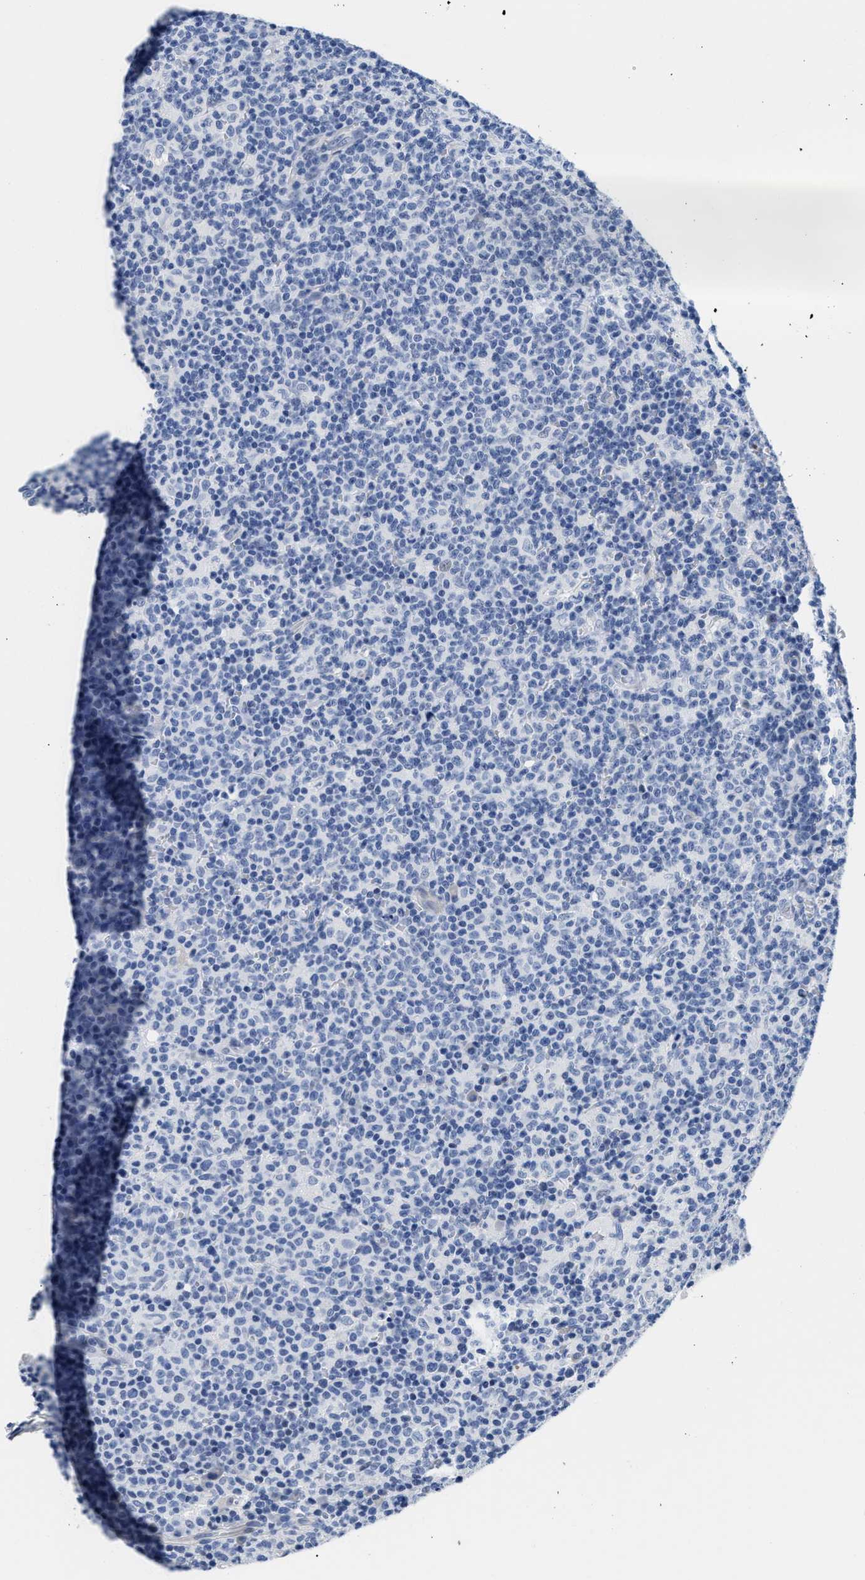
{"staining": {"intensity": "negative", "quantity": "none", "location": "none"}, "tissue": "lymph node", "cell_type": "Germinal center cells", "image_type": "normal", "snomed": [{"axis": "morphology", "description": "Normal tissue, NOS"}, {"axis": "morphology", "description": "Inflammation, NOS"}, {"axis": "topography", "description": "Lymph node"}], "caption": "Protein analysis of normal lymph node shows no significant expression in germinal center cells.", "gene": "TRIM29", "patient": {"sex": "male", "age": 55}}